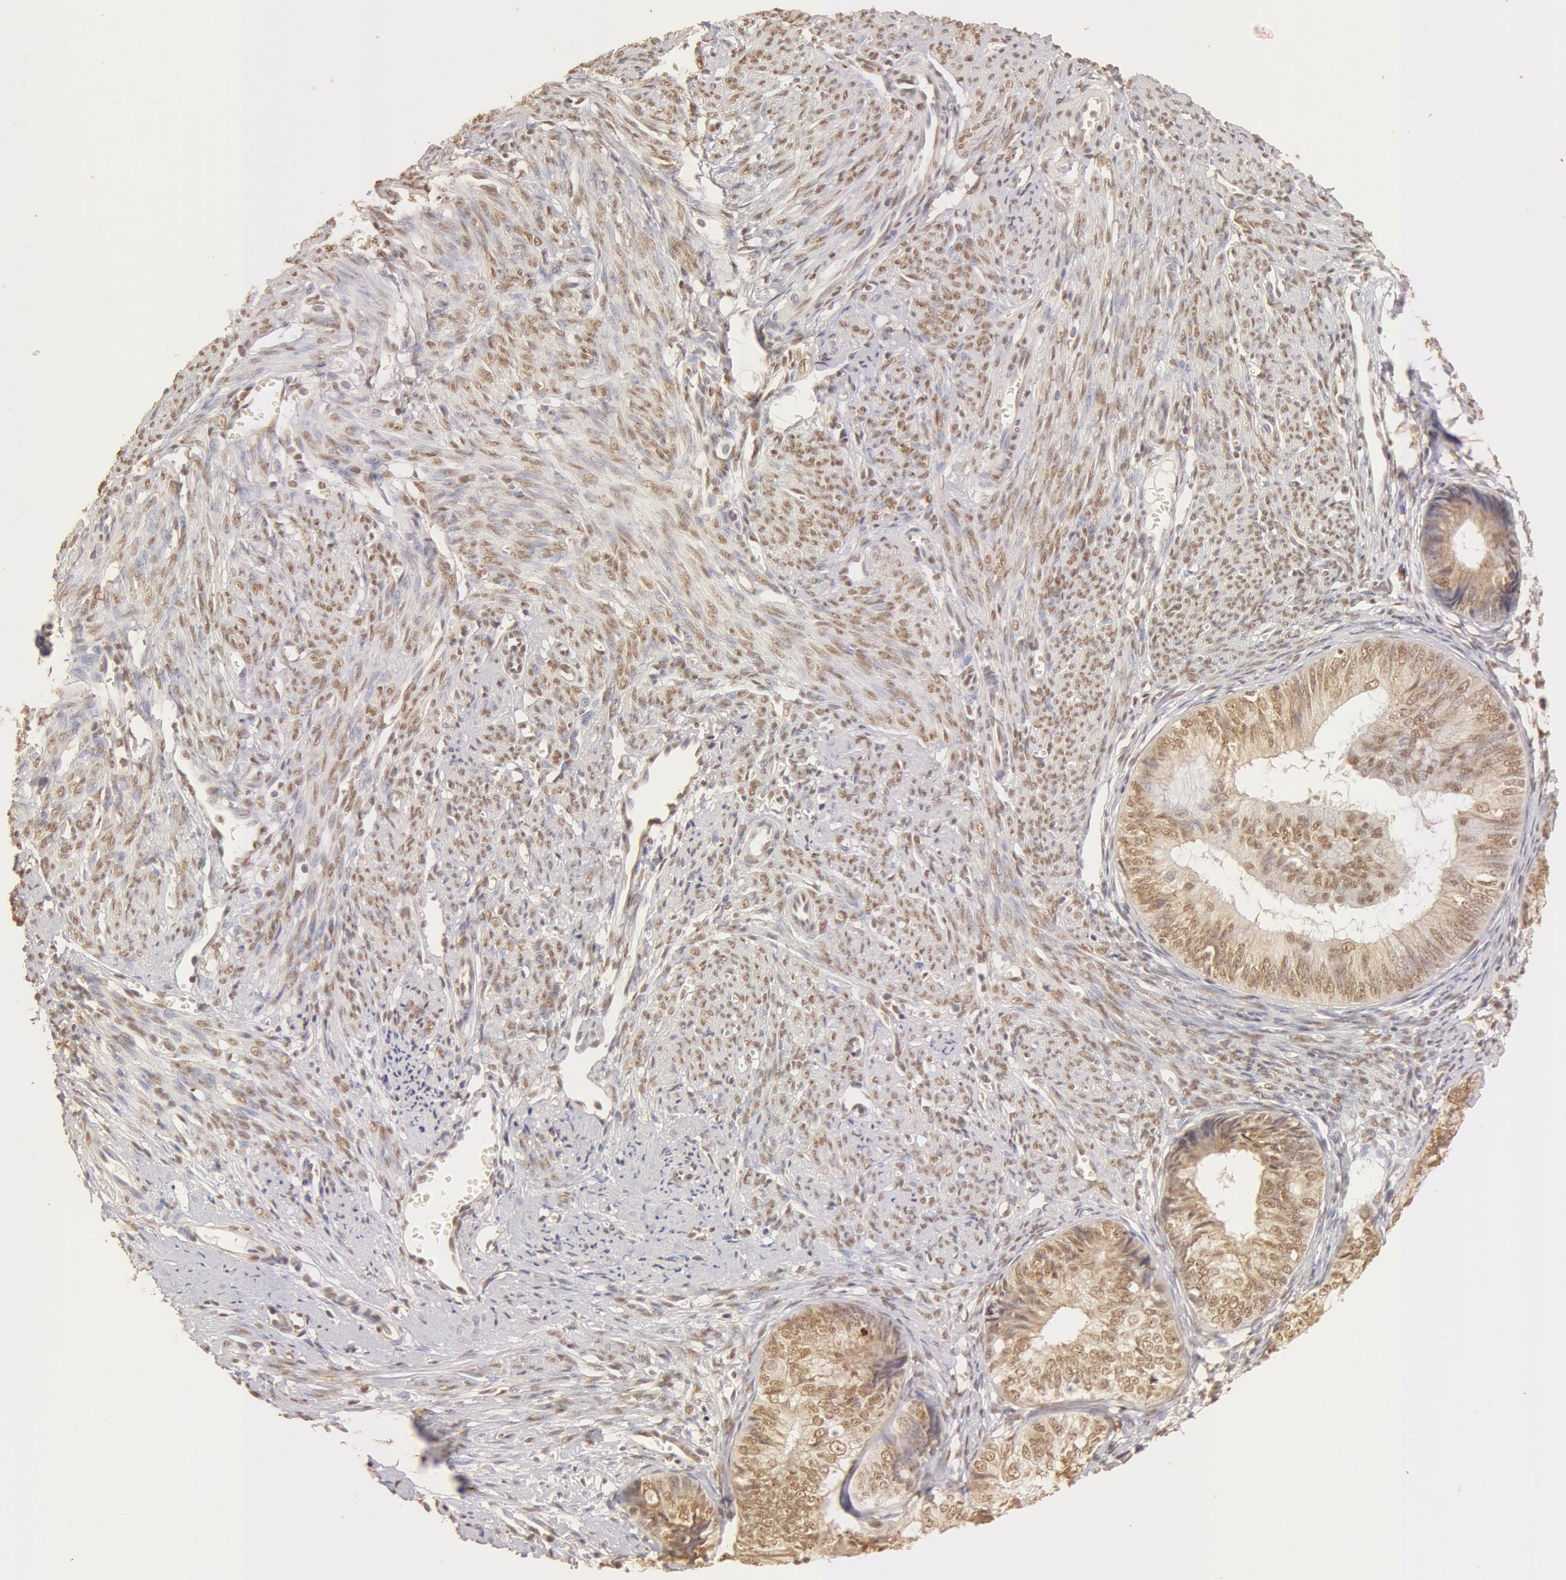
{"staining": {"intensity": "moderate", "quantity": ">75%", "location": "cytoplasmic/membranous,nuclear"}, "tissue": "endometrial cancer", "cell_type": "Tumor cells", "image_type": "cancer", "snomed": [{"axis": "morphology", "description": "Adenocarcinoma, NOS"}, {"axis": "topography", "description": "Endometrium"}], "caption": "Moderate cytoplasmic/membranous and nuclear staining is seen in approximately >75% of tumor cells in endometrial cancer. (DAB IHC with brightfield microscopy, high magnification).", "gene": "SNRNP70", "patient": {"sex": "female", "age": 66}}